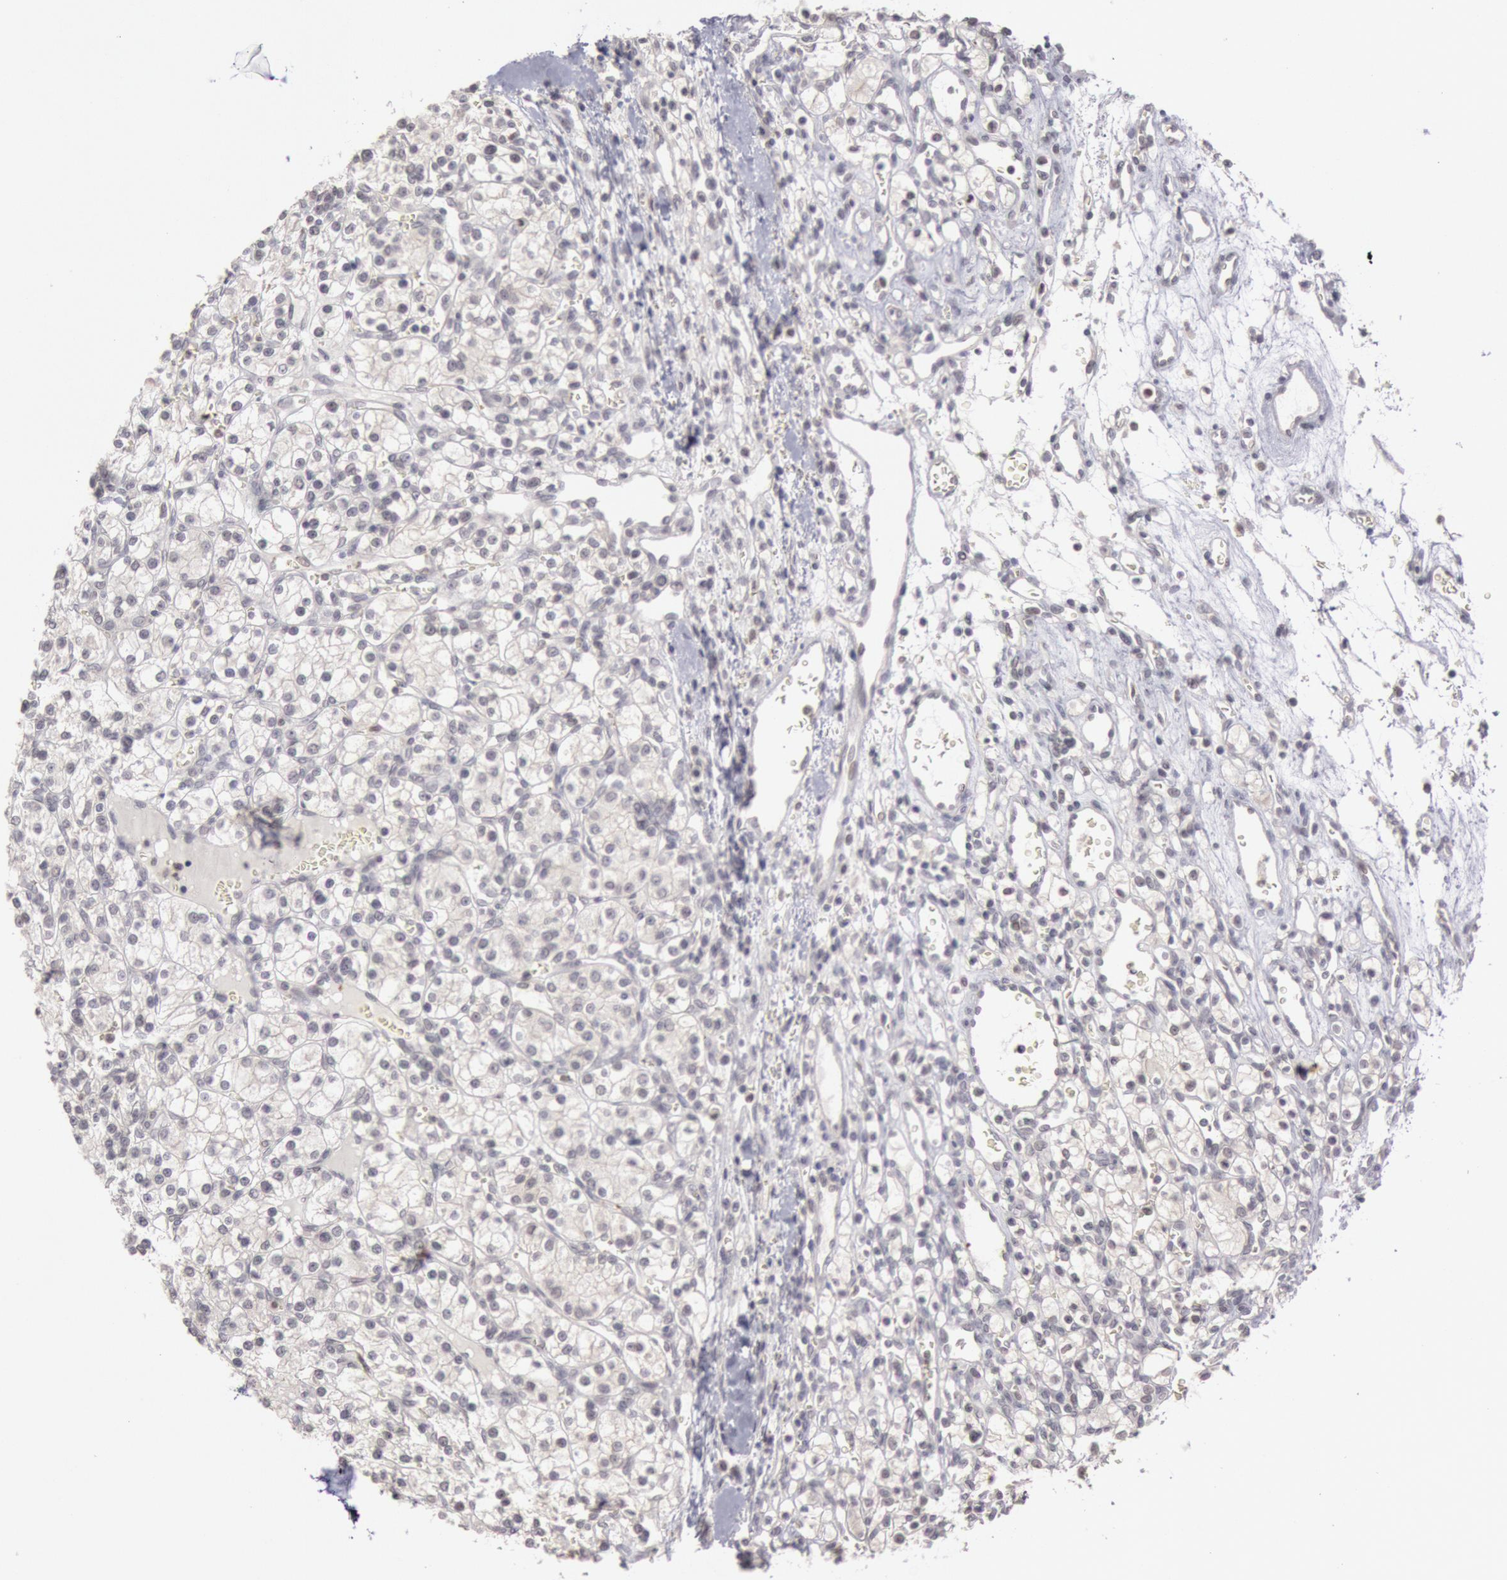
{"staining": {"intensity": "negative", "quantity": "none", "location": "none"}, "tissue": "renal cancer", "cell_type": "Tumor cells", "image_type": "cancer", "snomed": [{"axis": "morphology", "description": "Adenocarcinoma, NOS"}, {"axis": "topography", "description": "Kidney"}], "caption": "This is a photomicrograph of immunohistochemistry staining of renal cancer (adenocarcinoma), which shows no expression in tumor cells. (DAB (3,3'-diaminobenzidine) immunohistochemistry with hematoxylin counter stain).", "gene": "RIMBP3C", "patient": {"sex": "female", "age": 62}}